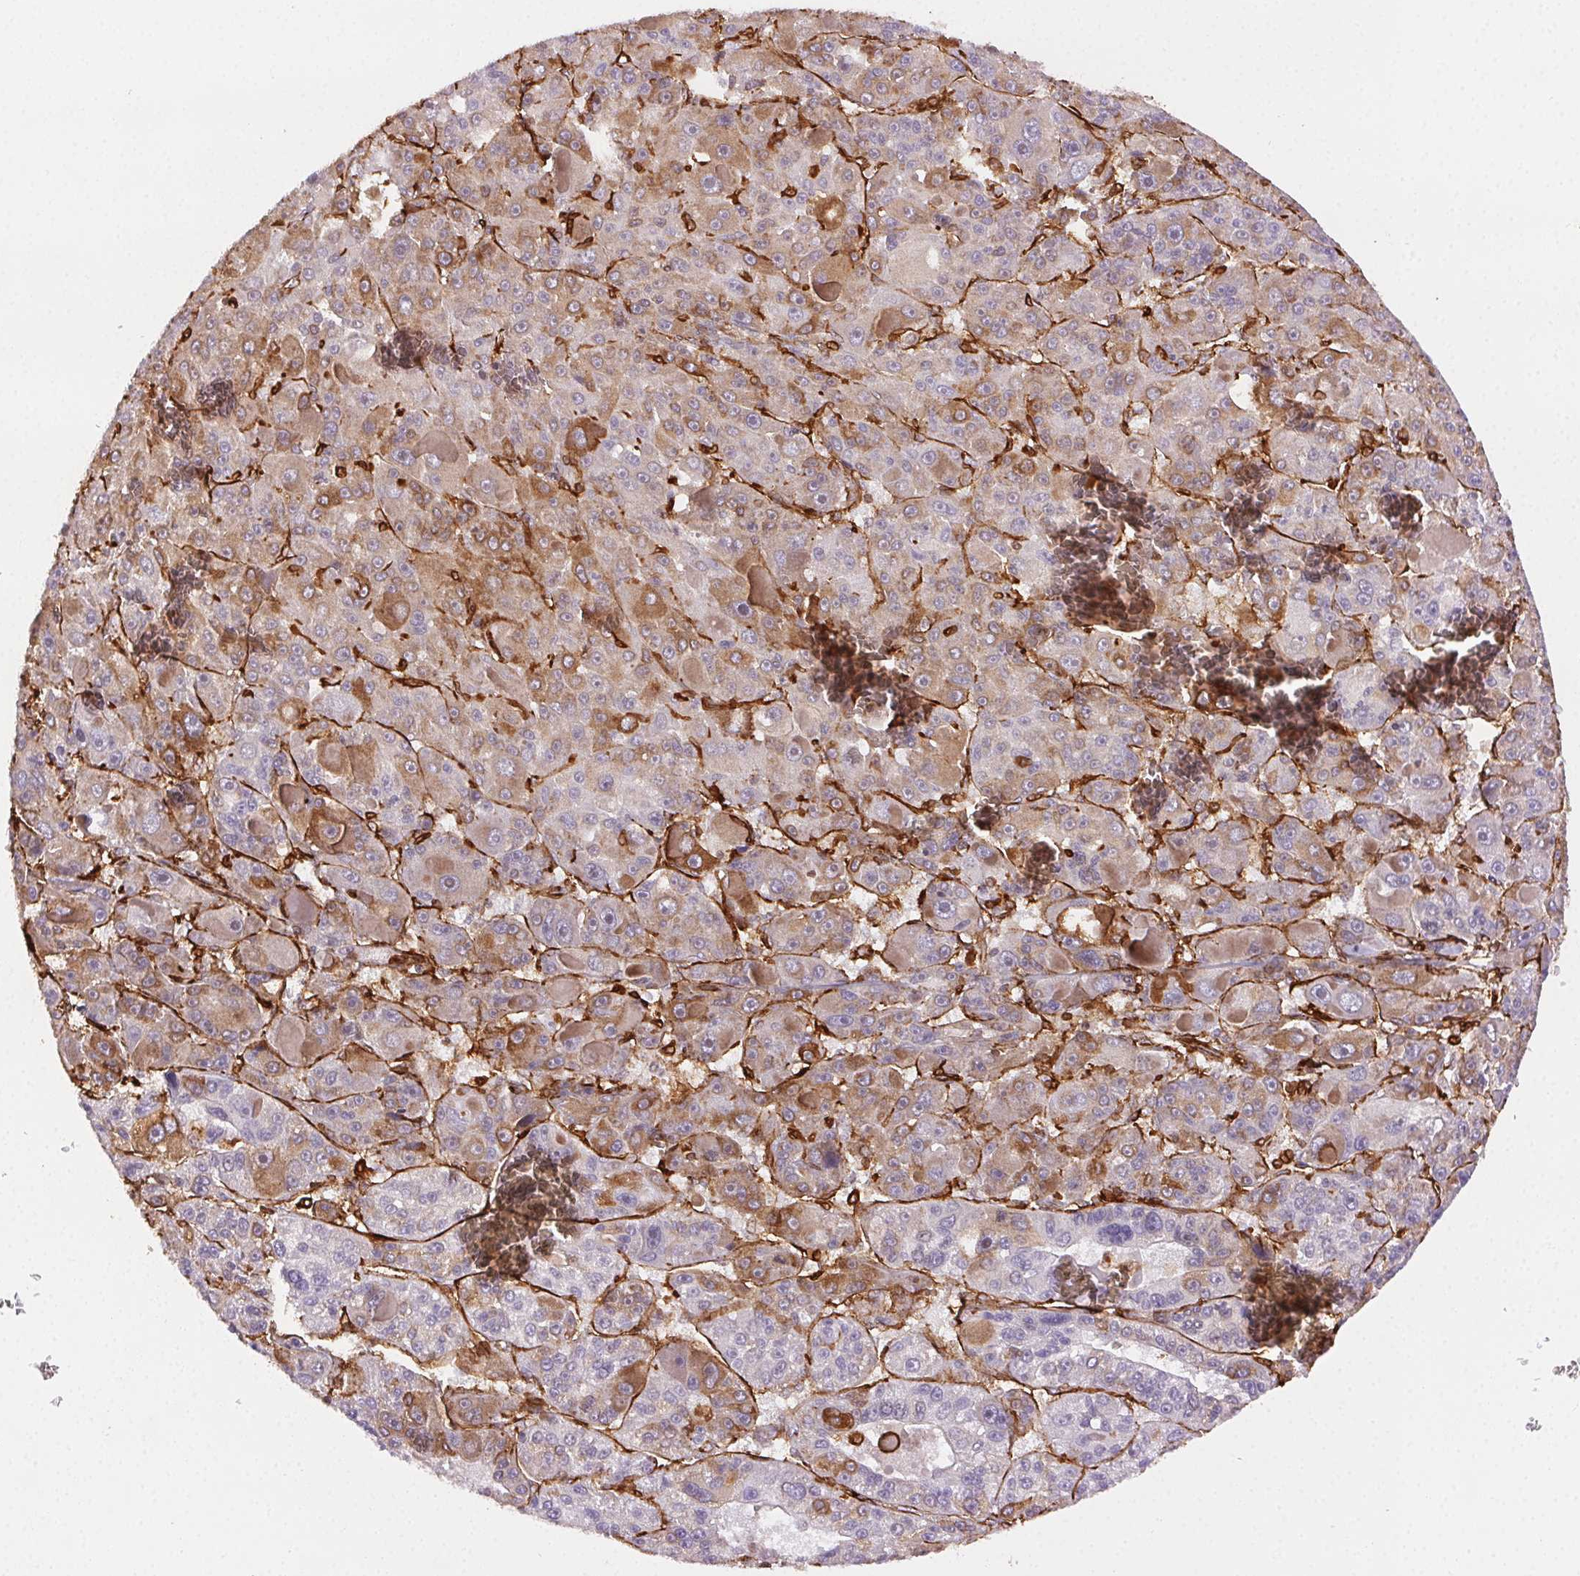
{"staining": {"intensity": "moderate", "quantity": "25%-75%", "location": "cytoplasmic/membranous"}, "tissue": "liver cancer", "cell_type": "Tumor cells", "image_type": "cancer", "snomed": [{"axis": "morphology", "description": "Carcinoma, Hepatocellular, NOS"}, {"axis": "topography", "description": "Liver"}], "caption": "Immunohistochemical staining of human hepatocellular carcinoma (liver) displays medium levels of moderate cytoplasmic/membranous expression in about 25%-75% of tumor cells.", "gene": "RNASET2", "patient": {"sex": "male", "age": 76}}